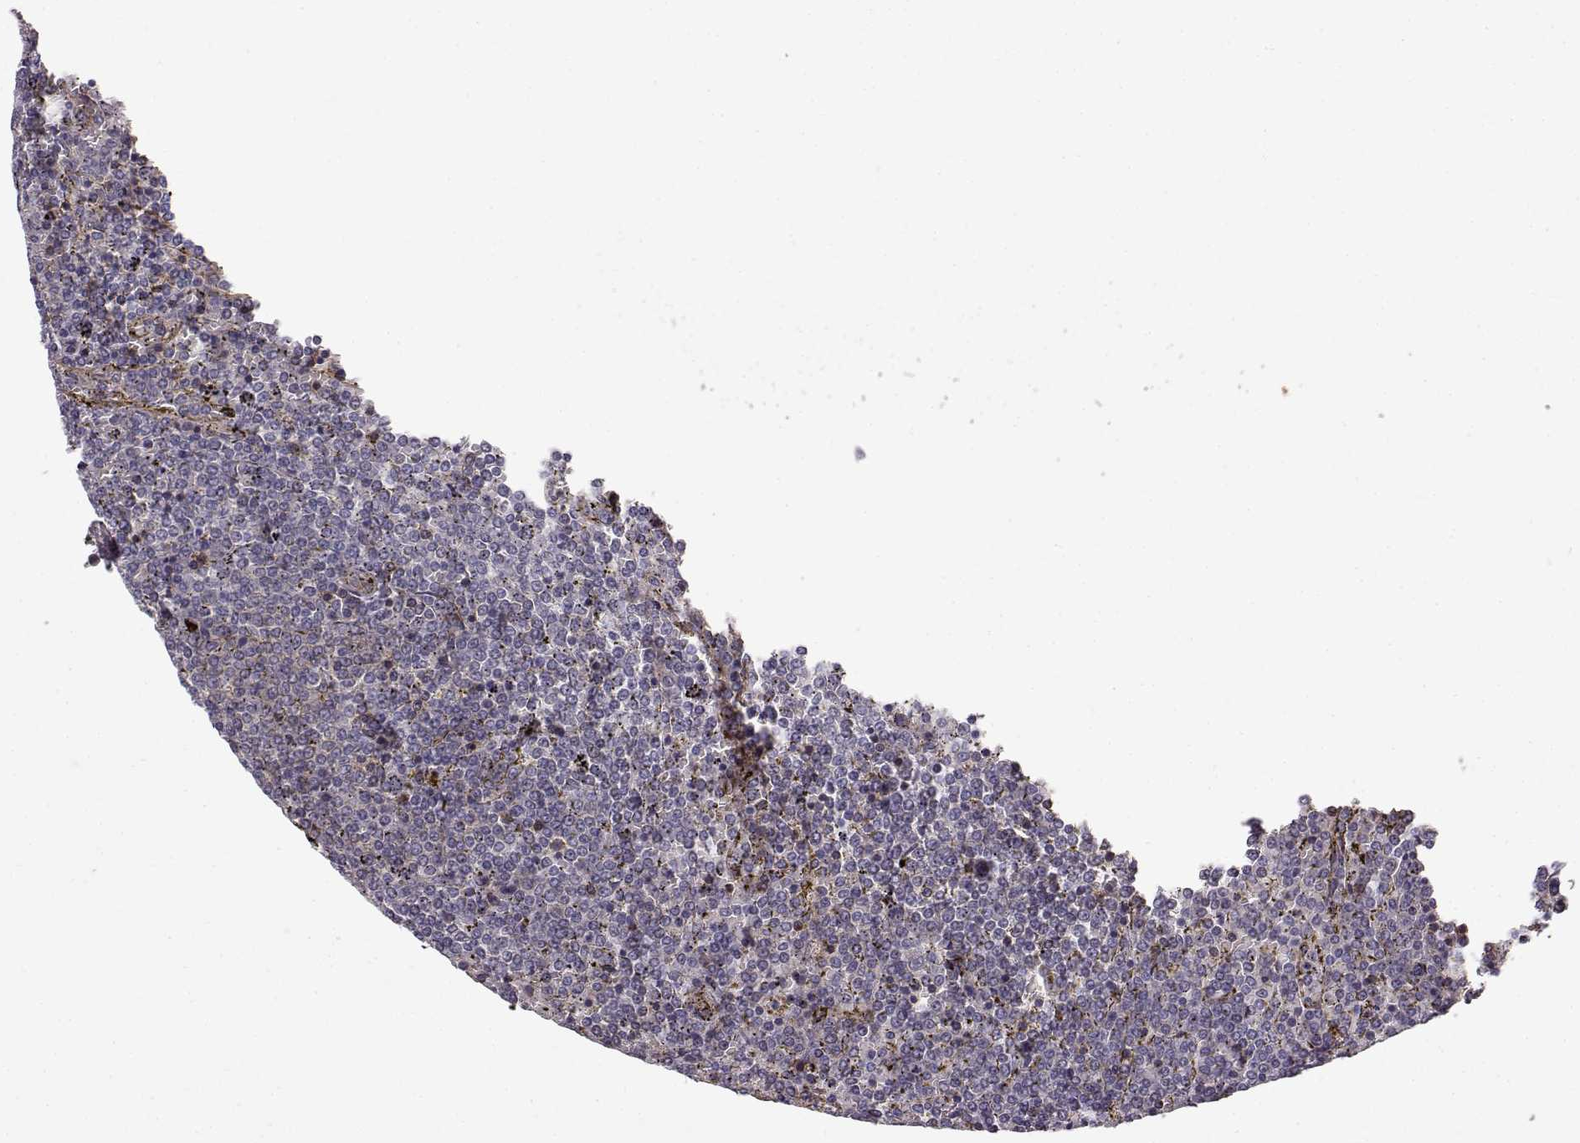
{"staining": {"intensity": "negative", "quantity": "none", "location": "none"}, "tissue": "lymphoma", "cell_type": "Tumor cells", "image_type": "cancer", "snomed": [{"axis": "morphology", "description": "Malignant lymphoma, non-Hodgkin's type, Low grade"}, {"axis": "topography", "description": "Spleen"}], "caption": "Histopathology image shows no significant protein staining in tumor cells of lymphoma.", "gene": "IFITM1", "patient": {"sex": "female", "age": 77}}